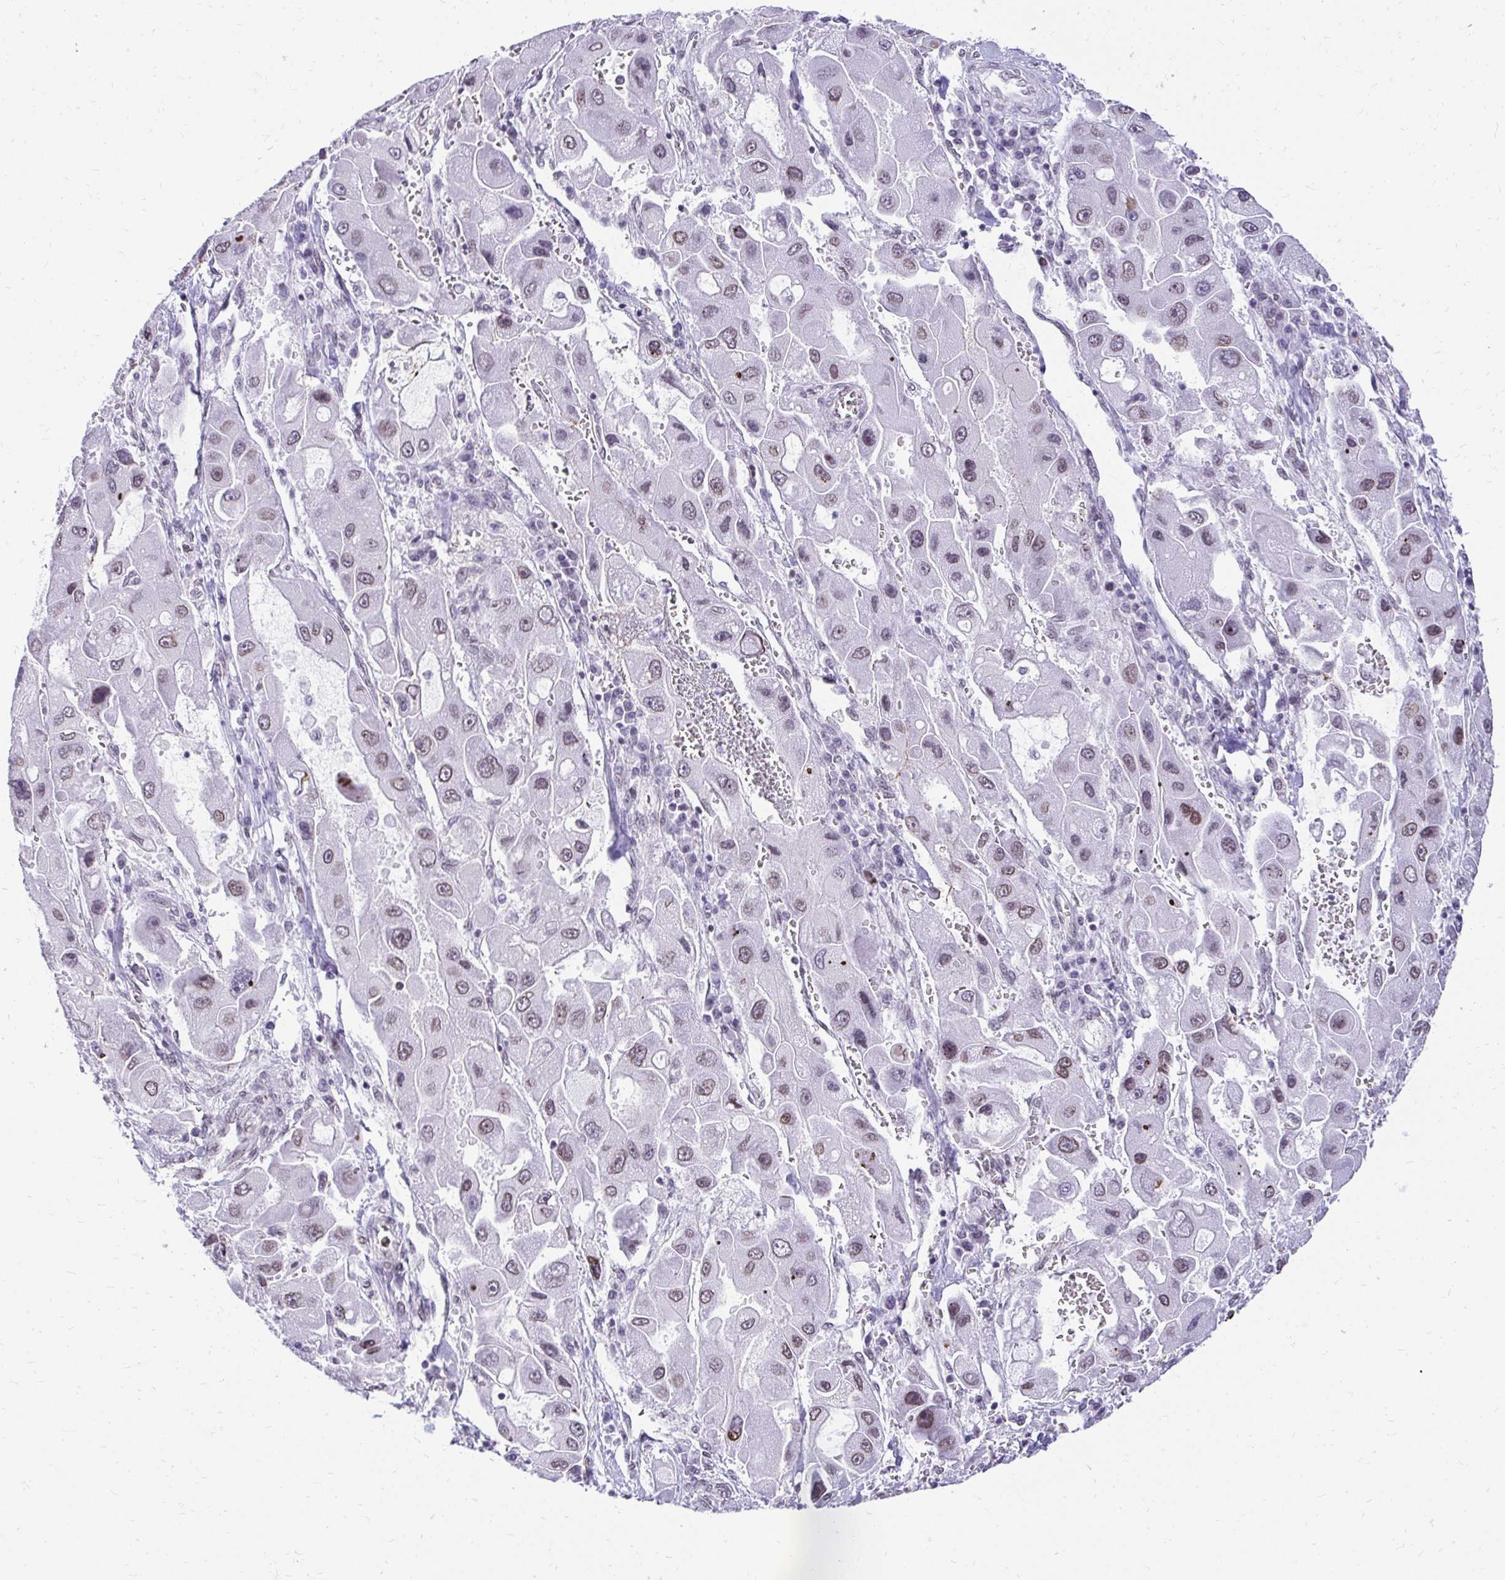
{"staining": {"intensity": "moderate", "quantity": "<25%", "location": "cytoplasmic/membranous,nuclear"}, "tissue": "liver cancer", "cell_type": "Tumor cells", "image_type": "cancer", "snomed": [{"axis": "morphology", "description": "Carcinoma, Hepatocellular, NOS"}, {"axis": "topography", "description": "Liver"}], "caption": "An IHC micrograph of tumor tissue is shown. Protein staining in brown highlights moderate cytoplasmic/membranous and nuclear positivity in liver cancer within tumor cells.", "gene": "BANF1", "patient": {"sex": "male", "age": 24}}